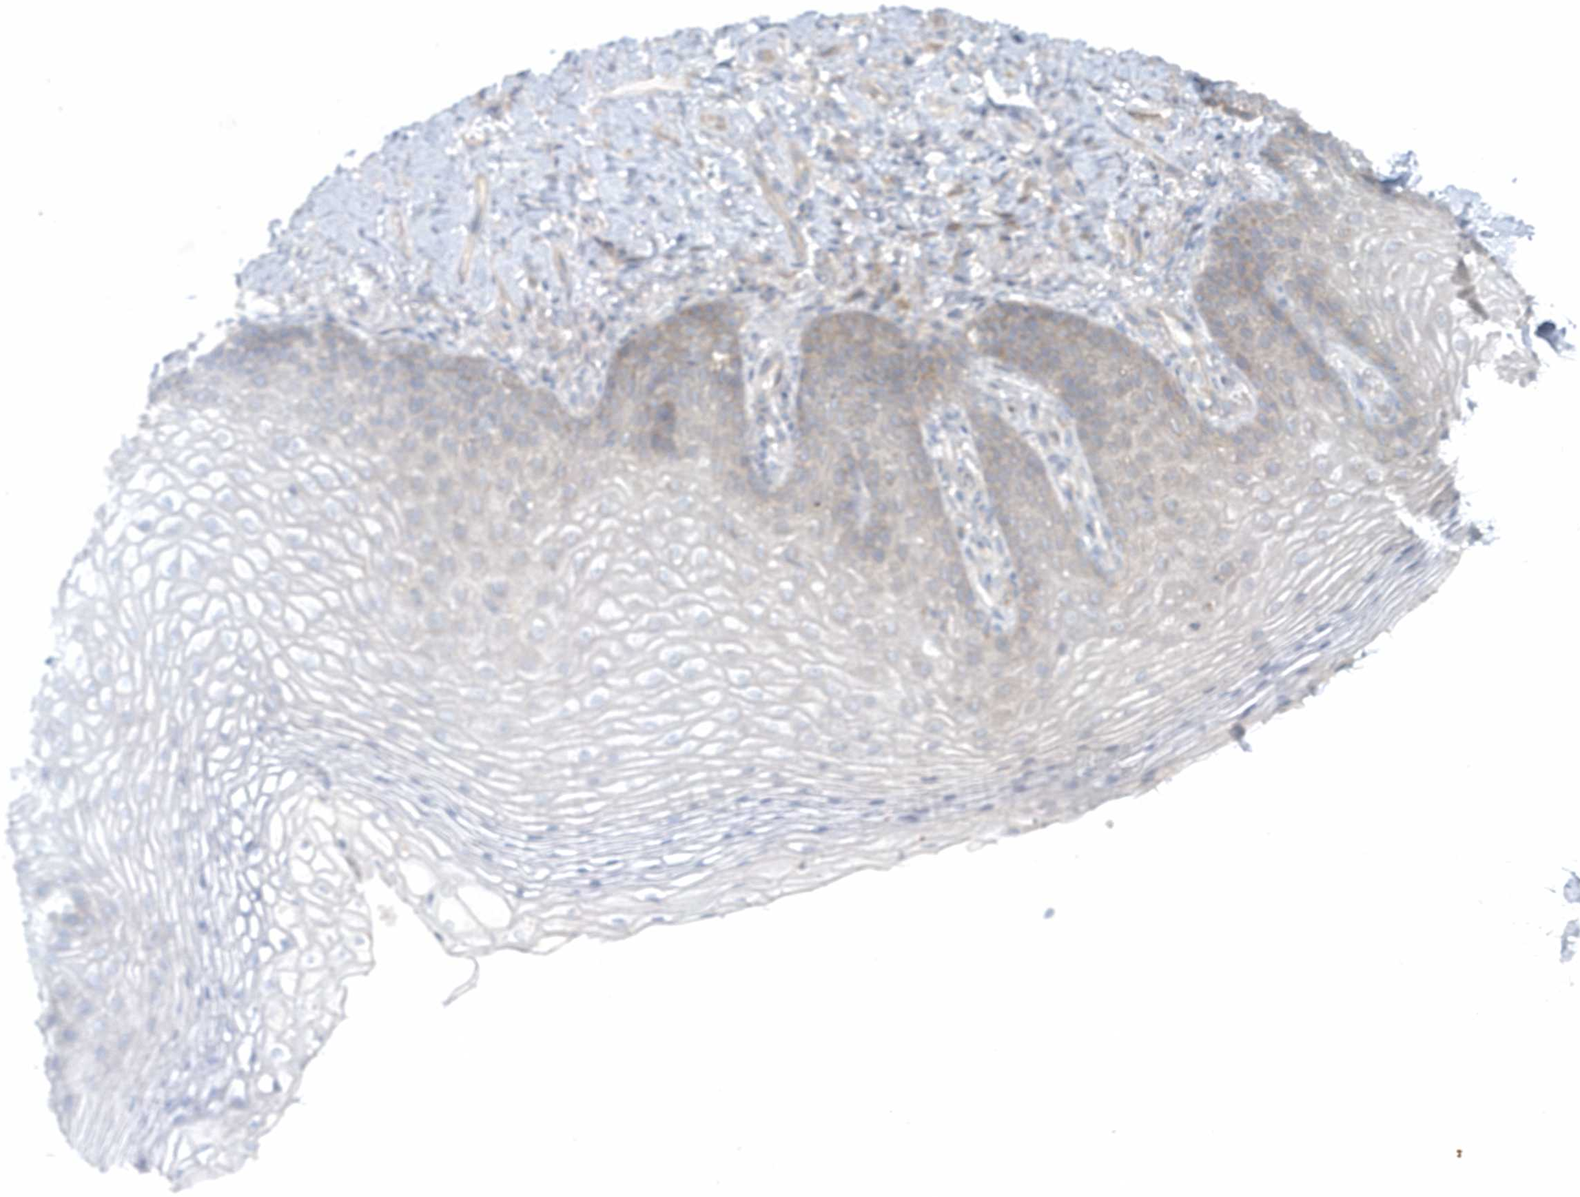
{"staining": {"intensity": "weak", "quantity": "<25%", "location": "cytoplasmic/membranous"}, "tissue": "vagina", "cell_type": "Squamous epithelial cells", "image_type": "normal", "snomed": [{"axis": "morphology", "description": "Normal tissue, NOS"}, {"axis": "topography", "description": "Vagina"}], "caption": "DAB immunohistochemical staining of normal human vagina shows no significant expression in squamous epithelial cells. (Brightfield microscopy of DAB (3,3'-diaminobenzidine) IHC at high magnification).", "gene": "CNOT10", "patient": {"sex": "female", "age": 60}}